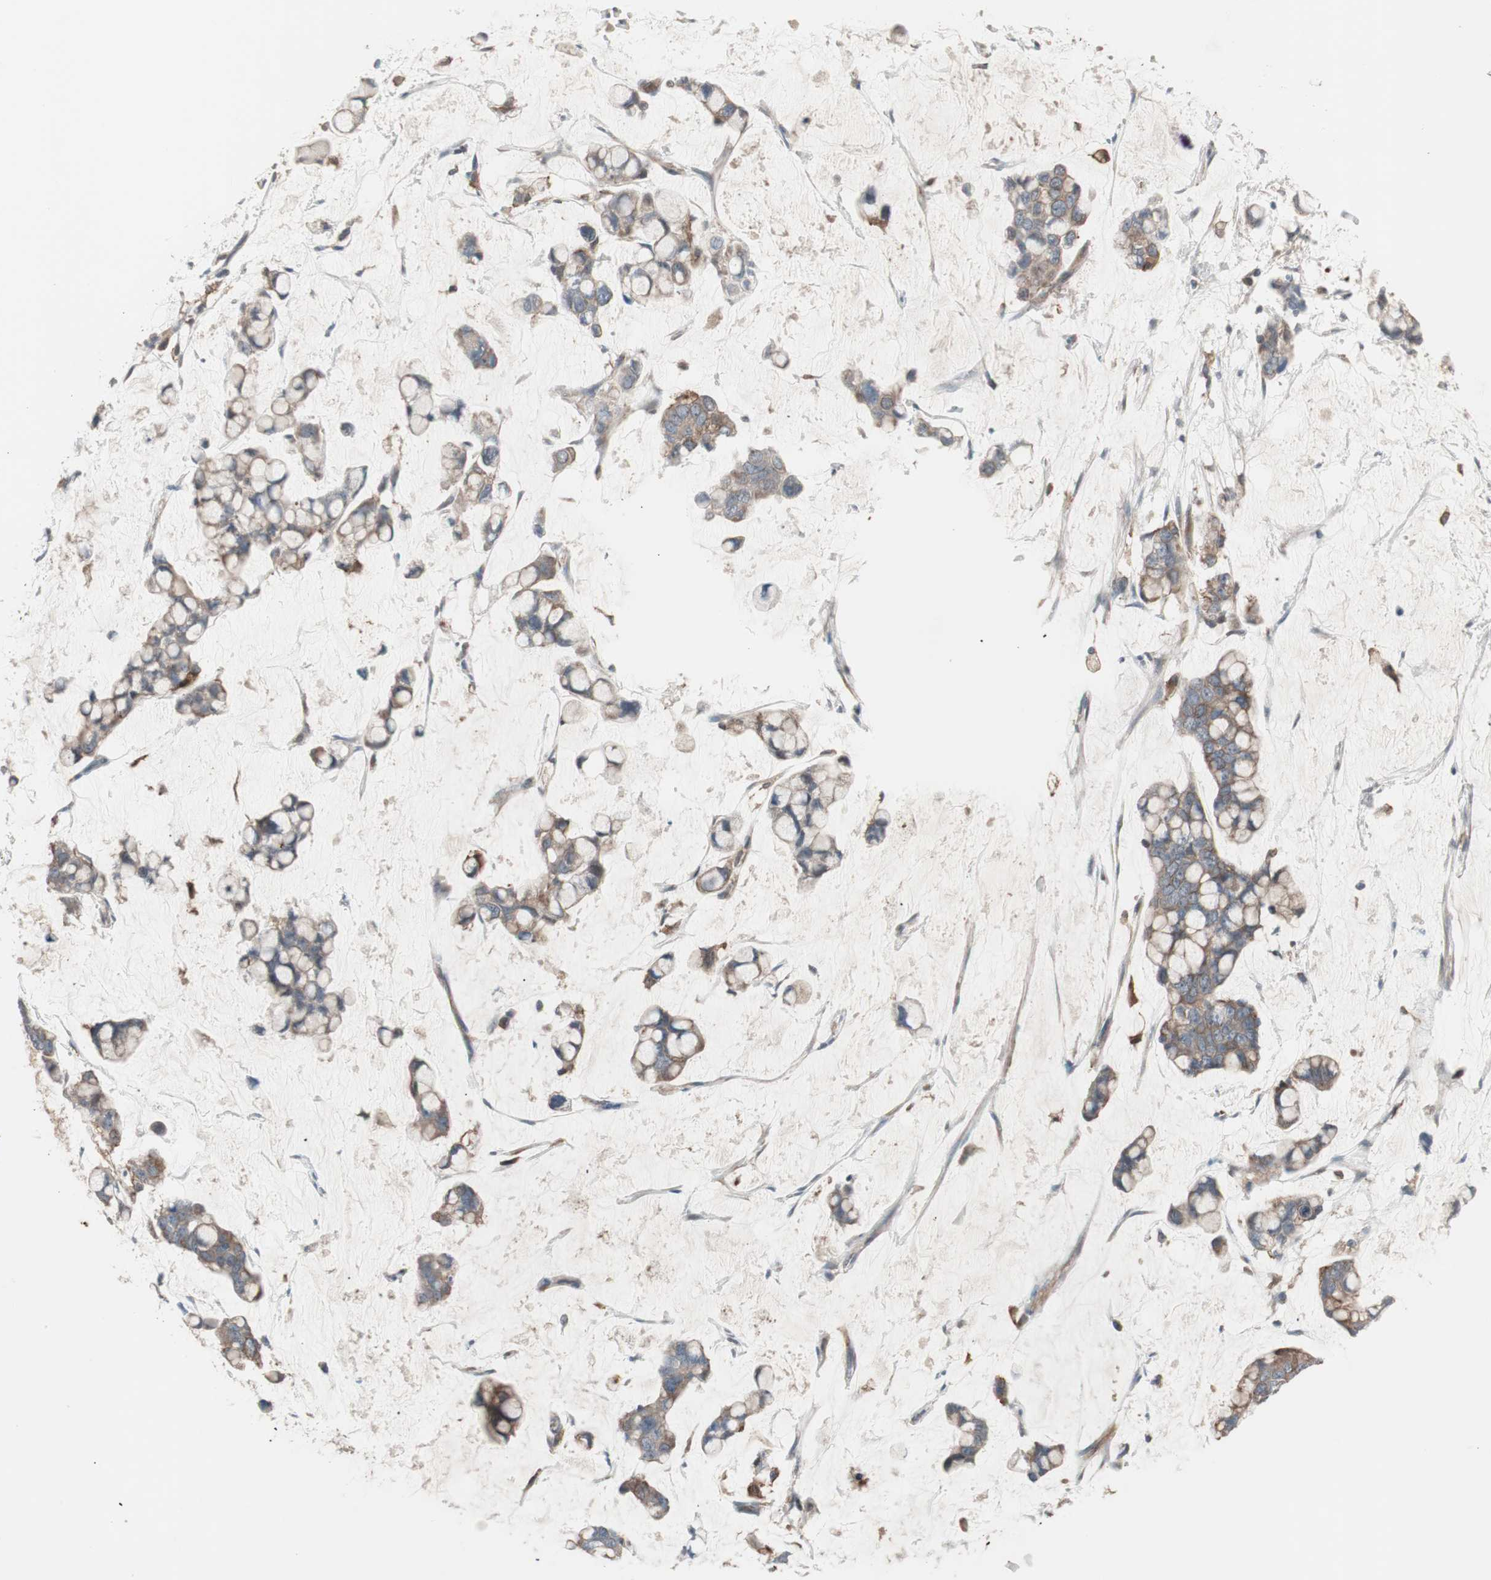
{"staining": {"intensity": "moderate", "quantity": ">75%", "location": "cytoplasmic/membranous"}, "tissue": "stomach cancer", "cell_type": "Tumor cells", "image_type": "cancer", "snomed": [{"axis": "morphology", "description": "Adenocarcinoma, NOS"}, {"axis": "topography", "description": "Stomach, lower"}], "caption": "Protein expression by IHC exhibits moderate cytoplasmic/membranous staining in approximately >75% of tumor cells in stomach cancer (adenocarcinoma).", "gene": "STAB1", "patient": {"sex": "male", "age": 84}}